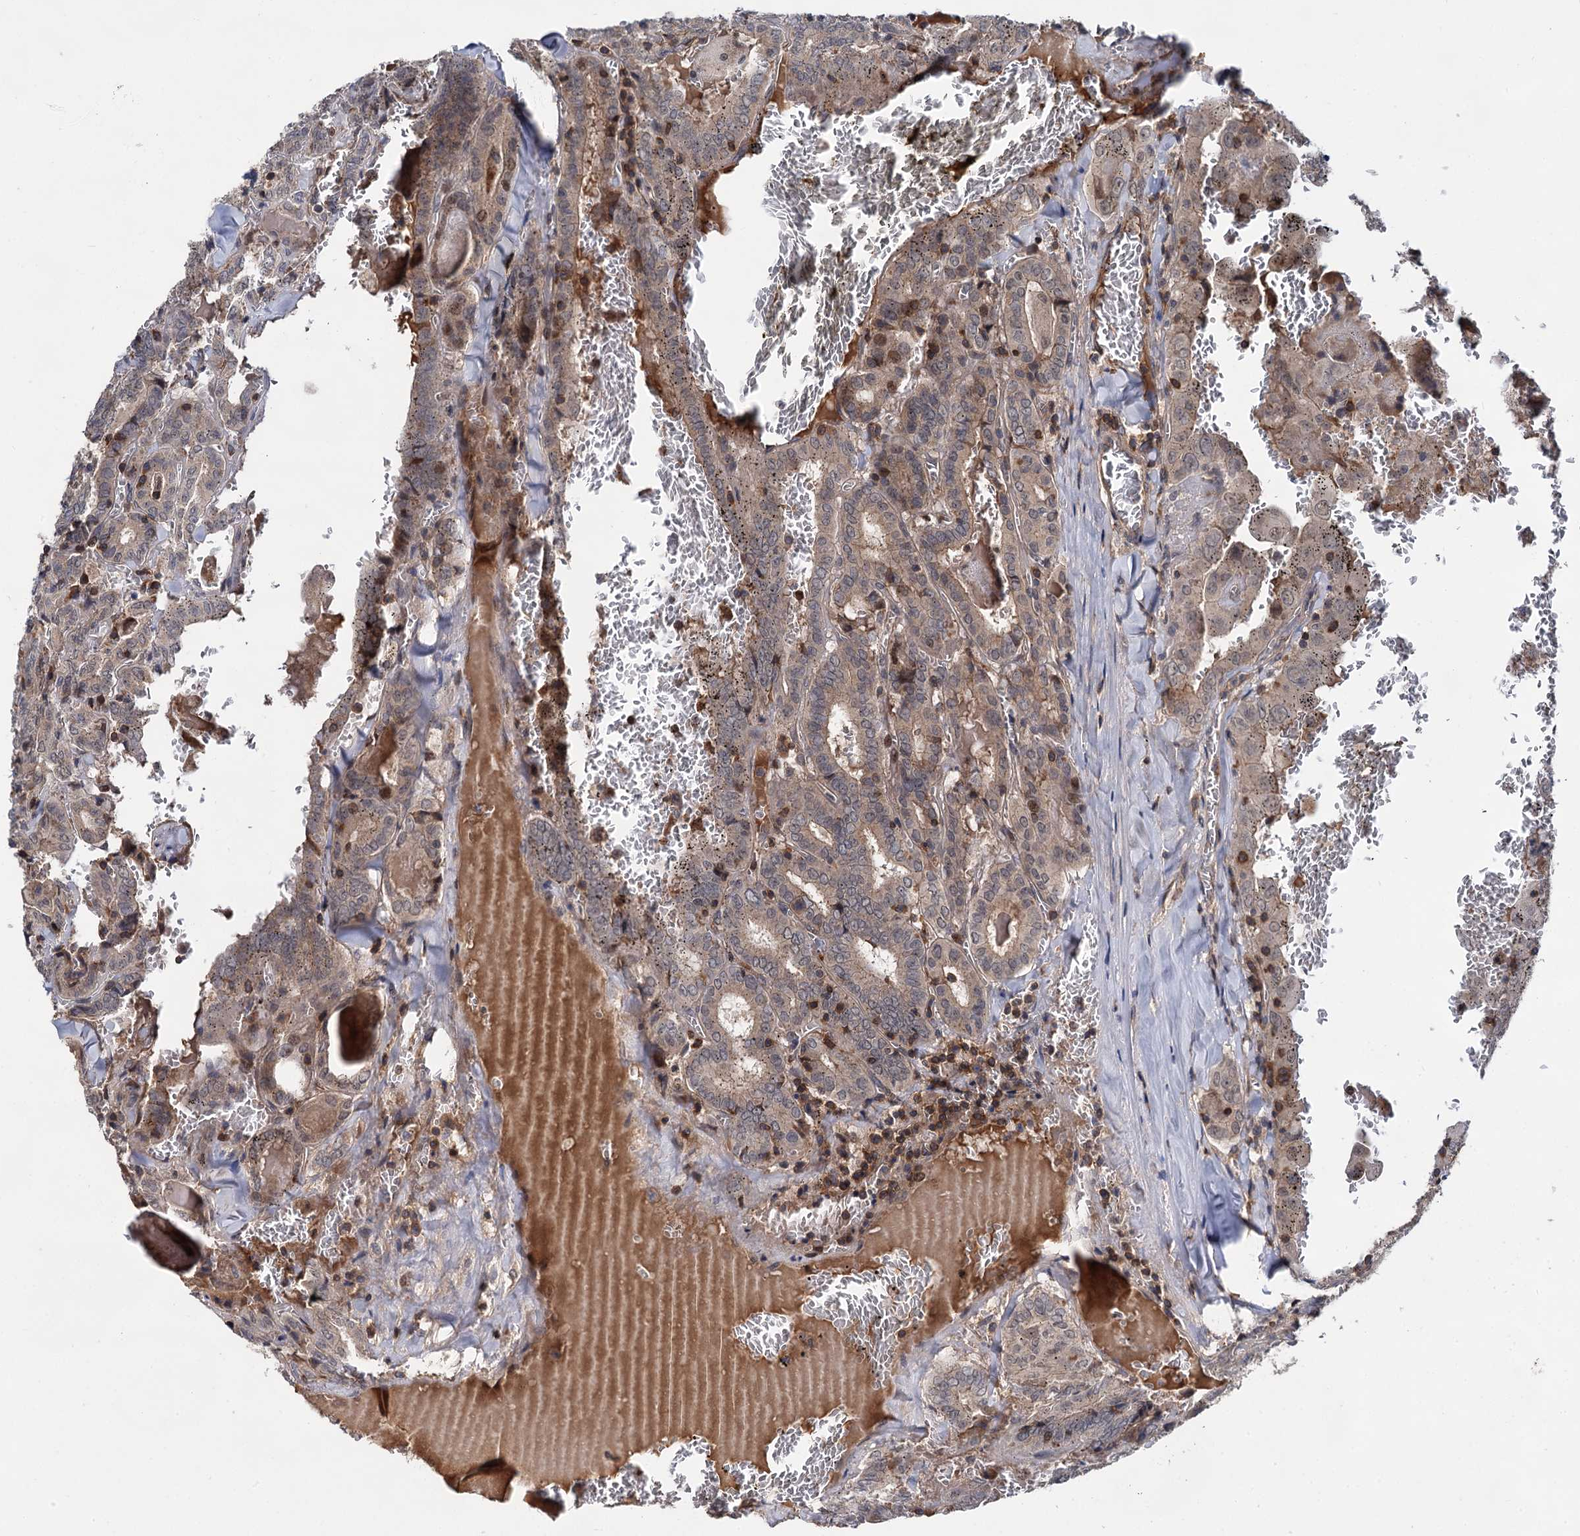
{"staining": {"intensity": "weak", "quantity": ">75%", "location": "cytoplasmic/membranous,nuclear"}, "tissue": "thyroid cancer", "cell_type": "Tumor cells", "image_type": "cancer", "snomed": [{"axis": "morphology", "description": "Papillary adenocarcinoma, NOS"}, {"axis": "topography", "description": "Thyroid gland"}], "caption": "This is a micrograph of immunohistochemistry (IHC) staining of thyroid cancer (papillary adenocarcinoma), which shows weak positivity in the cytoplasmic/membranous and nuclear of tumor cells.", "gene": "ABLIM1", "patient": {"sex": "female", "age": 72}}